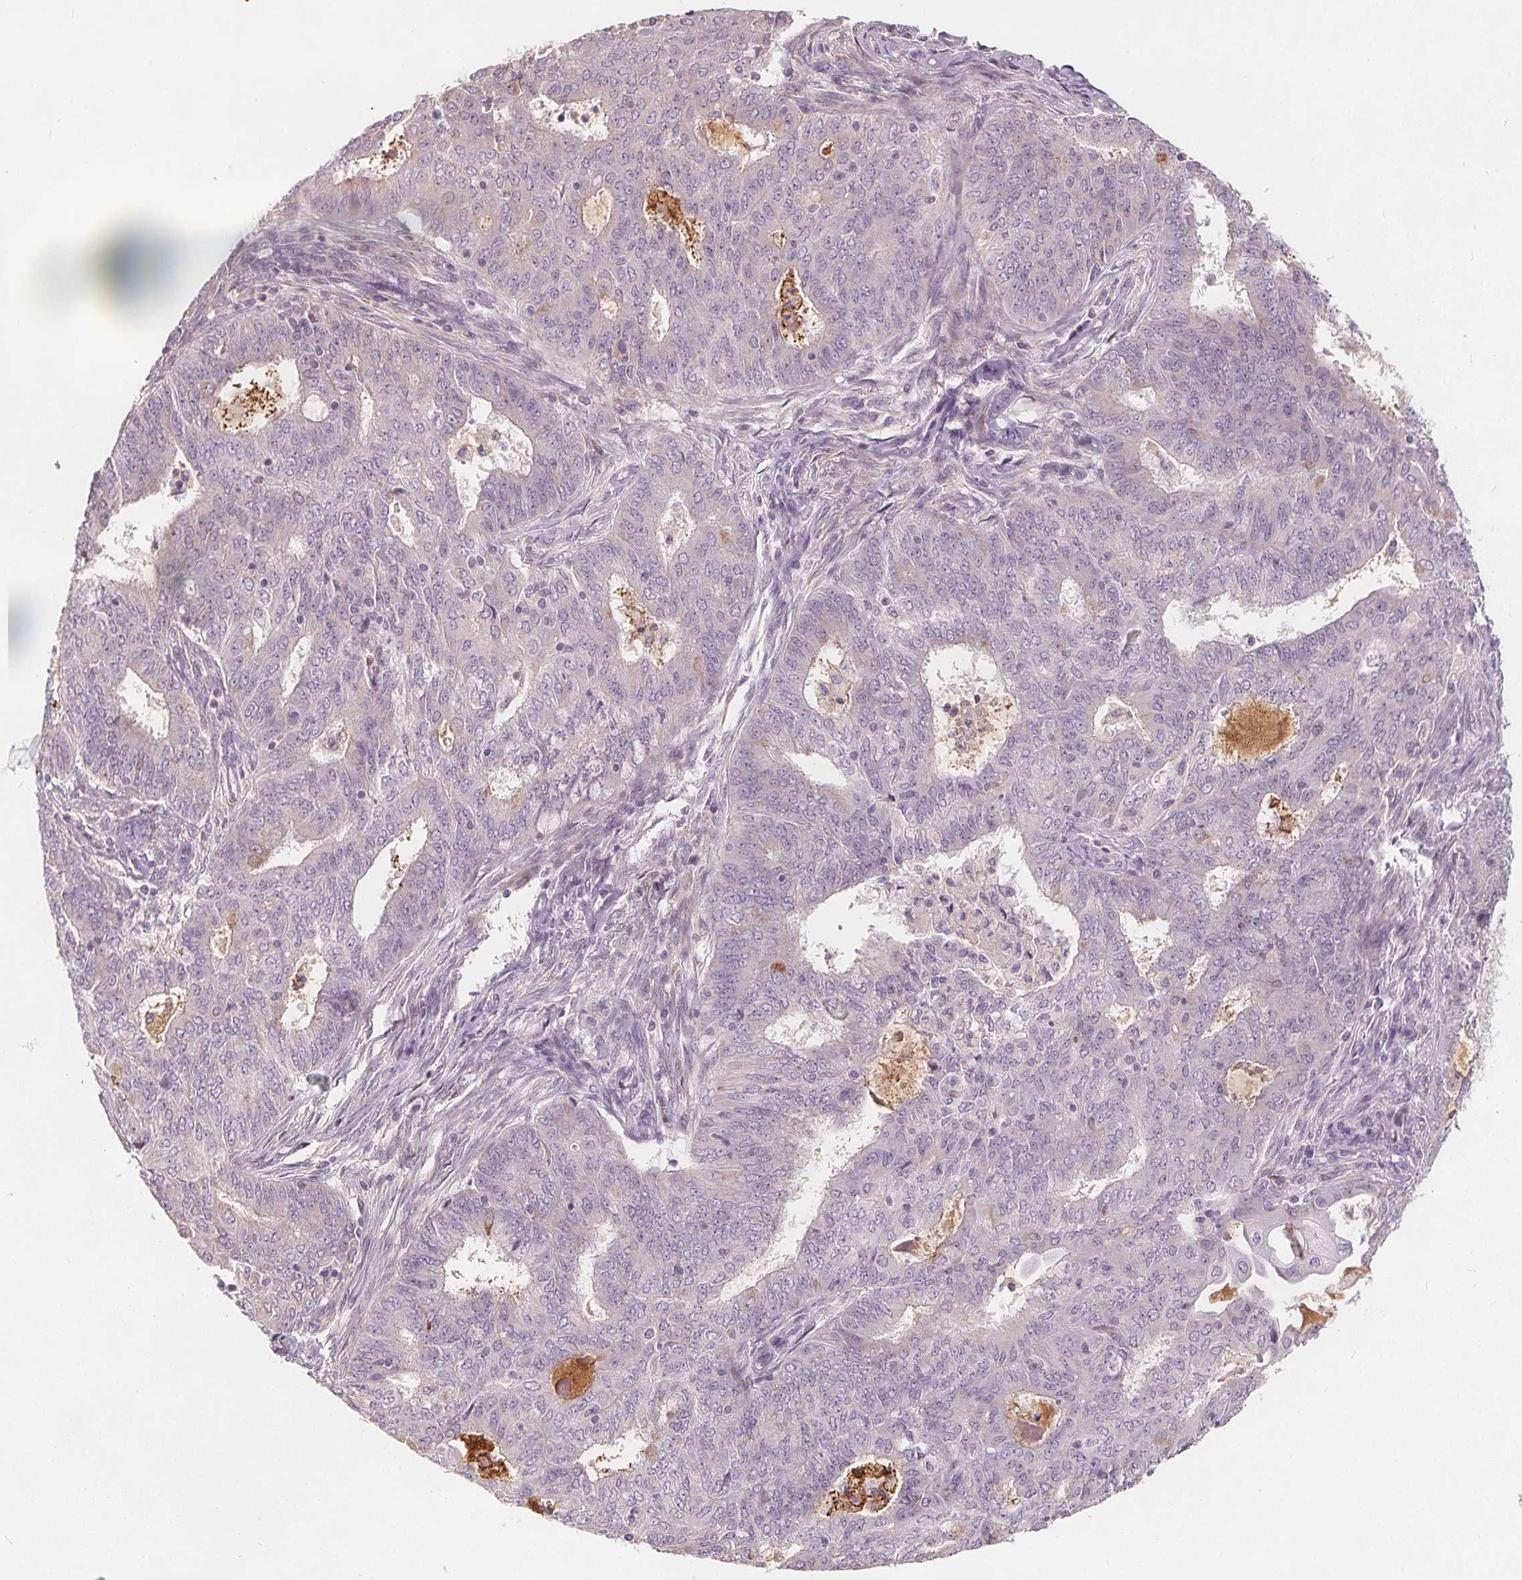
{"staining": {"intensity": "negative", "quantity": "none", "location": "none"}, "tissue": "endometrial cancer", "cell_type": "Tumor cells", "image_type": "cancer", "snomed": [{"axis": "morphology", "description": "Adenocarcinoma, NOS"}, {"axis": "topography", "description": "Endometrium"}], "caption": "DAB (3,3'-diaminobenzidine) immunohistochemical staining of endometrial cancer demonstrates no significant expression in tumor cells.", "gene": "DRC3", "patient": {"sex": "female", "age": 62}}